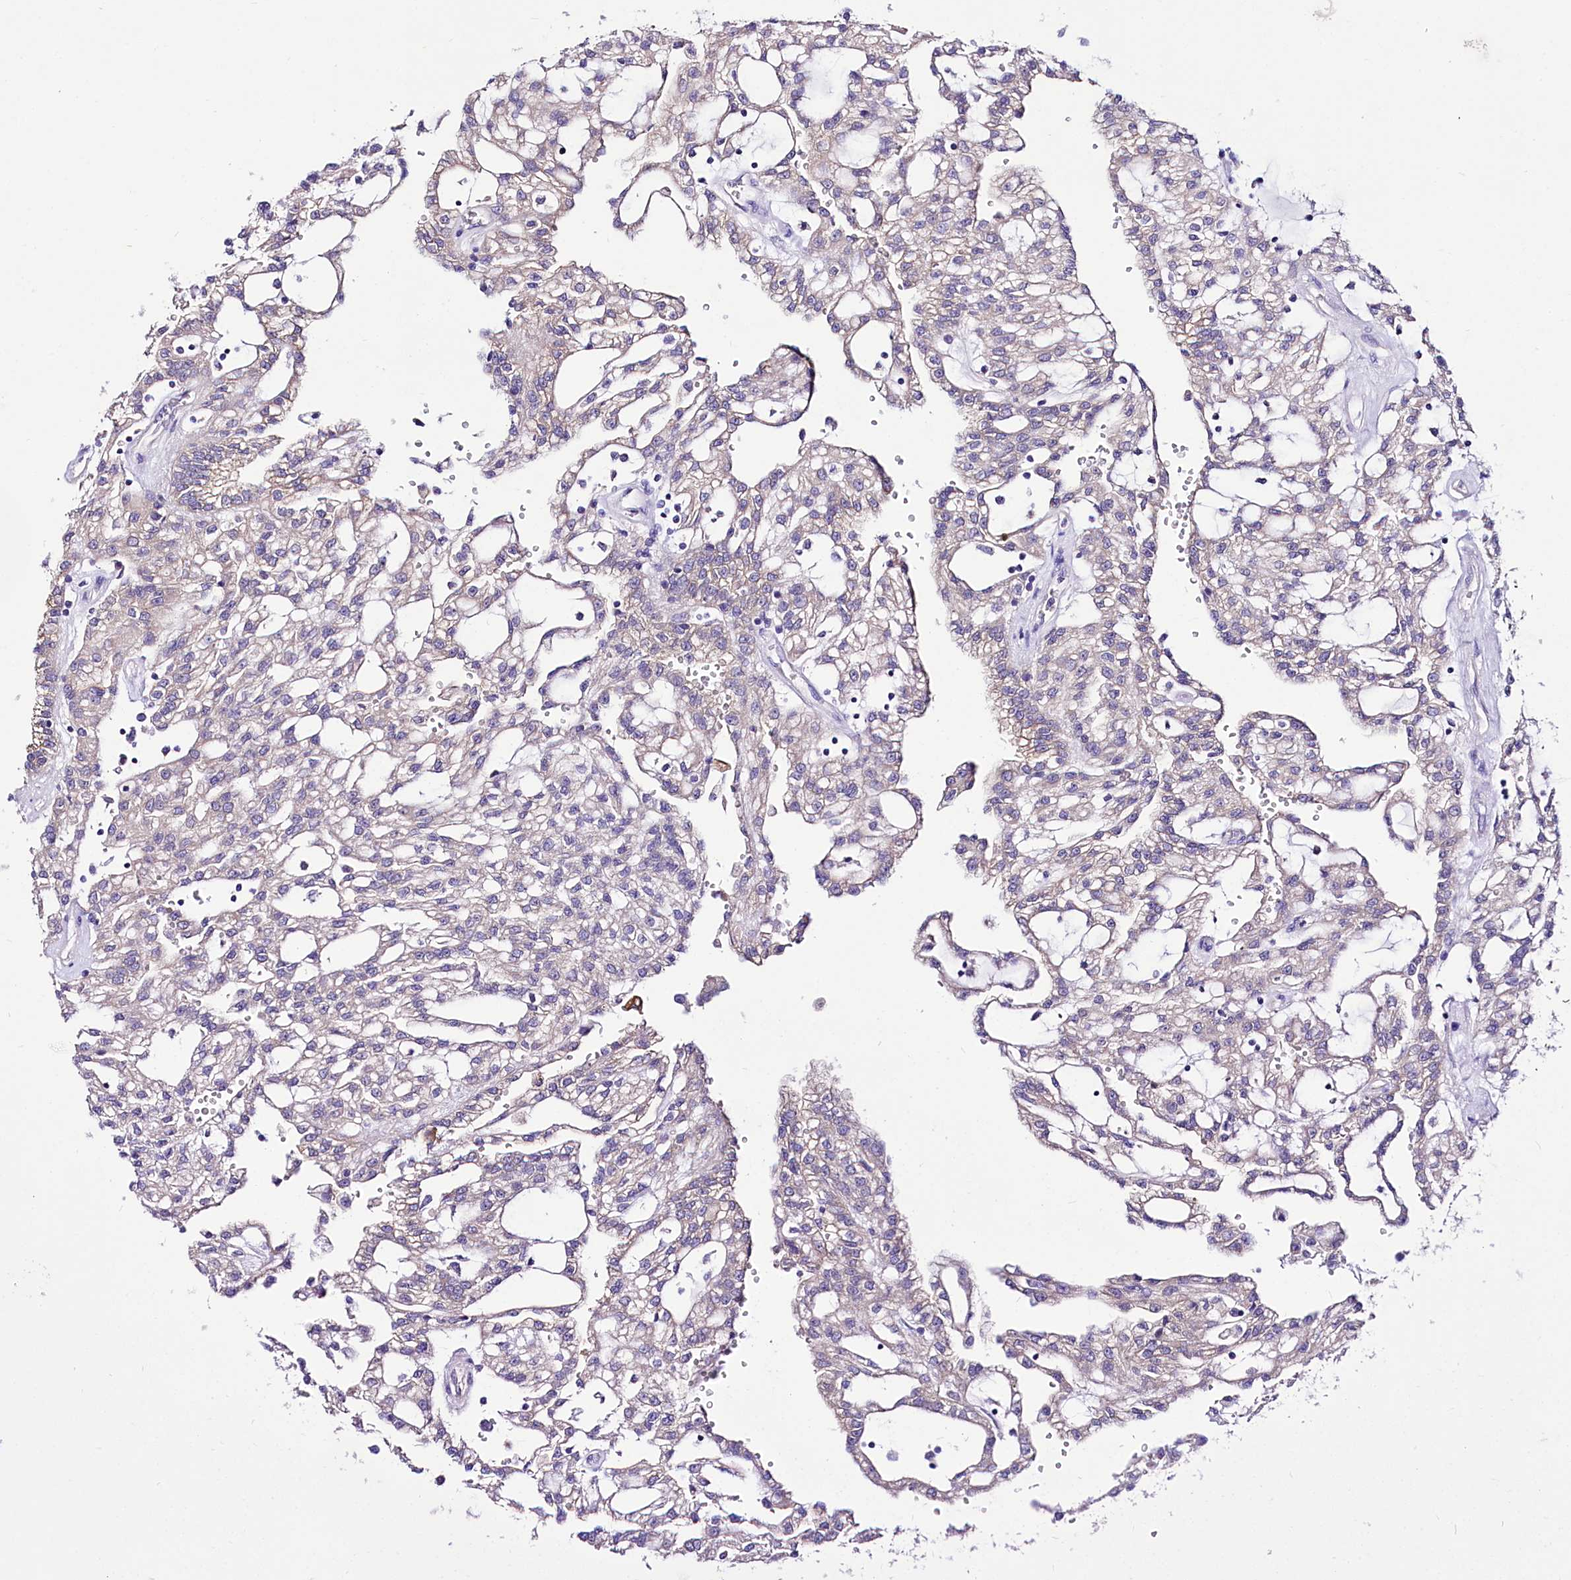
{"staining": {"intensity": "negative", "quantity": "none", "location": "none"}, "tissue": "renal cancer", "cell_type": "Tumor cells", "image_type": "cancer", "snomed": [{"axis": "morphology", "description": "Adenocarcinoma, NOS"}, {"axis": "topography", "description": "Kidney"}], "caption": "A high-resolution histopathology image shows IHC staining of renal cancer (adenocarcinoma), which exhibits no significant staining in tumor cells.", "gene": "ABHD5", "patient": {"sex": "male", "age": 63}}